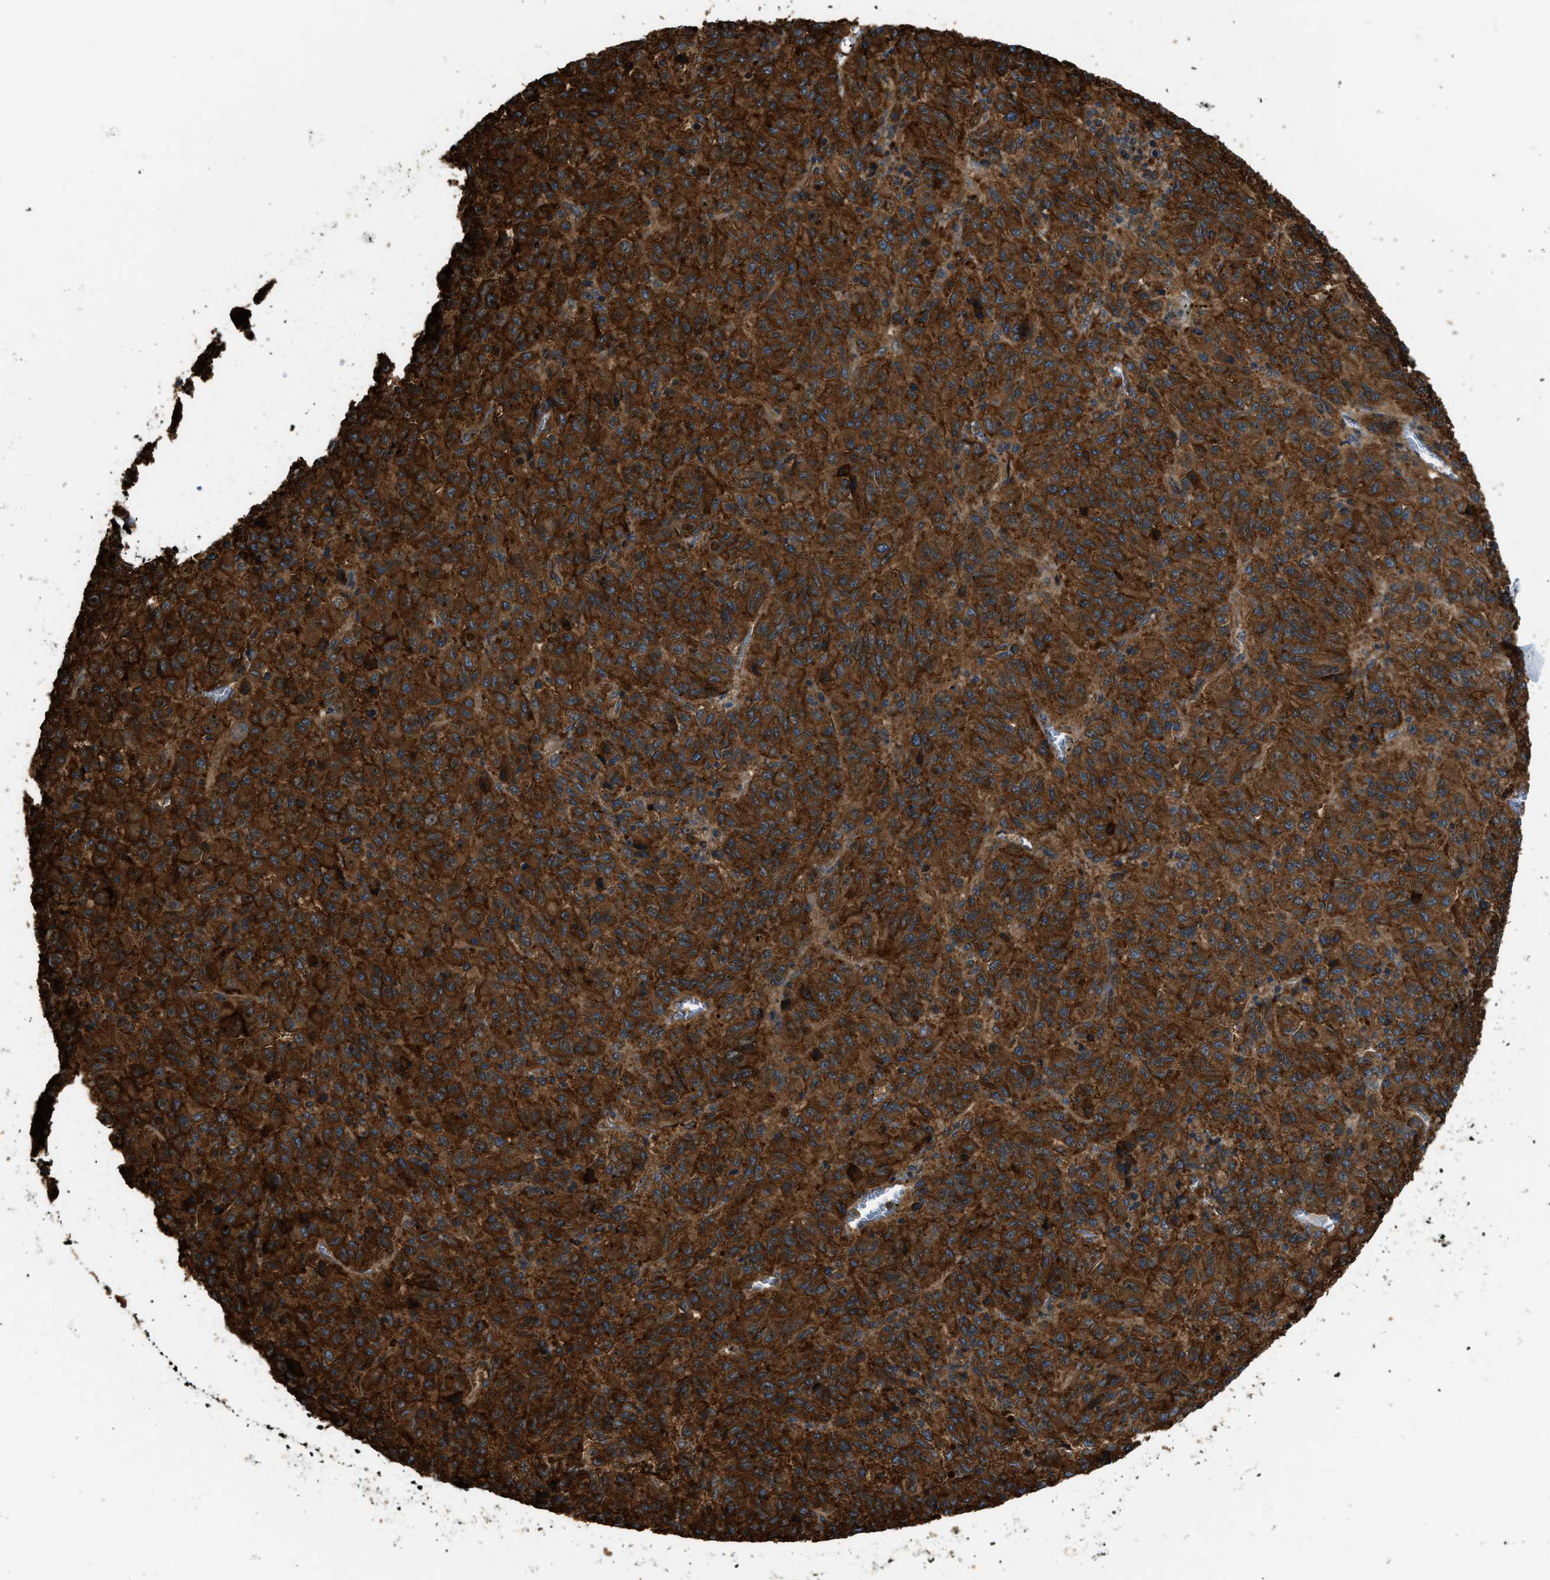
{"staining": {"intensity": "strong", "quantity": ">75%", "location": "cytoplasmic/membranous"}, "tissue": "melanoma", "cell_type": "Tumor cells", "image_type": "cancer", "snomed": [{"axis": "morphology", "description": "Malignant melanoma, Metastatic site"}, {"axis": "topography", "description": "Lung"}], "caption": "An immunohistochemistry (IHC) micrograph of neoplastic tissue is shown. Protein staining in brown highlights strong cytoplasmic/membranous positivity in malignant melanoma (metastatic site) within tumor cells. (brown staining indicates protein expression, while blue staining denotes nuclei).", "gene": "BAG4", "patient": {"sex": "male", "age": 64}}